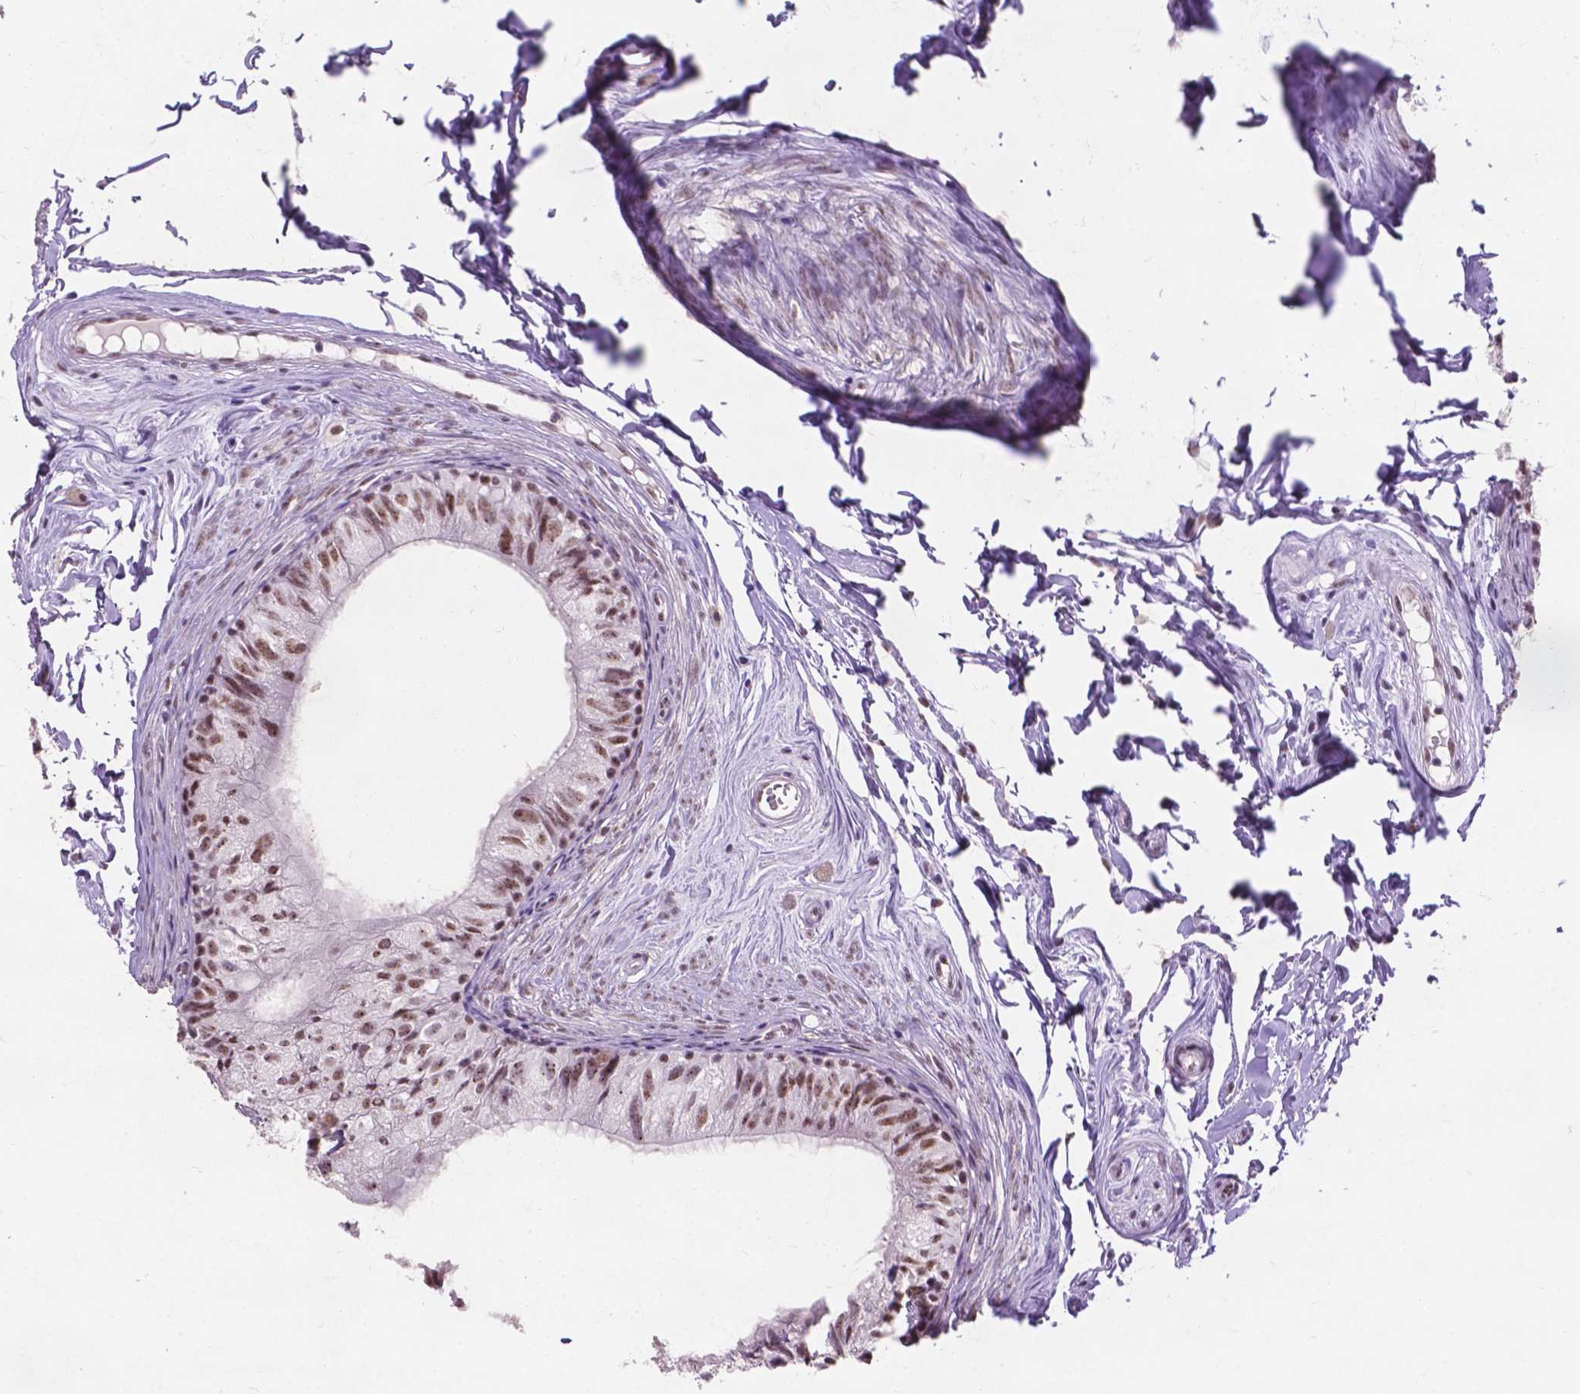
{"staining": {"intensity": "moderate", "quantity": ">75%", "location": "nuclear"}, "tissue": "epididymis", "cell_type": "Glandular cells", "image_type": "normal", "snomed": [{"axis": "morphology", "description": "Normal tissue, NOS"}, {"axis": "topography", "description": "Epididymis"}], "caption": "Immunohistochemical staining of benign human epididymis reveals >75% levels of moderate nuclear protein positivity in about >75% of glandular cells. (DAB (3,3'-diaminobenzidine) IHC, brown staining for protein, blue staining for nuclei).", "gene": "COIL", "patient": {"sex": "male", "age": 45}}